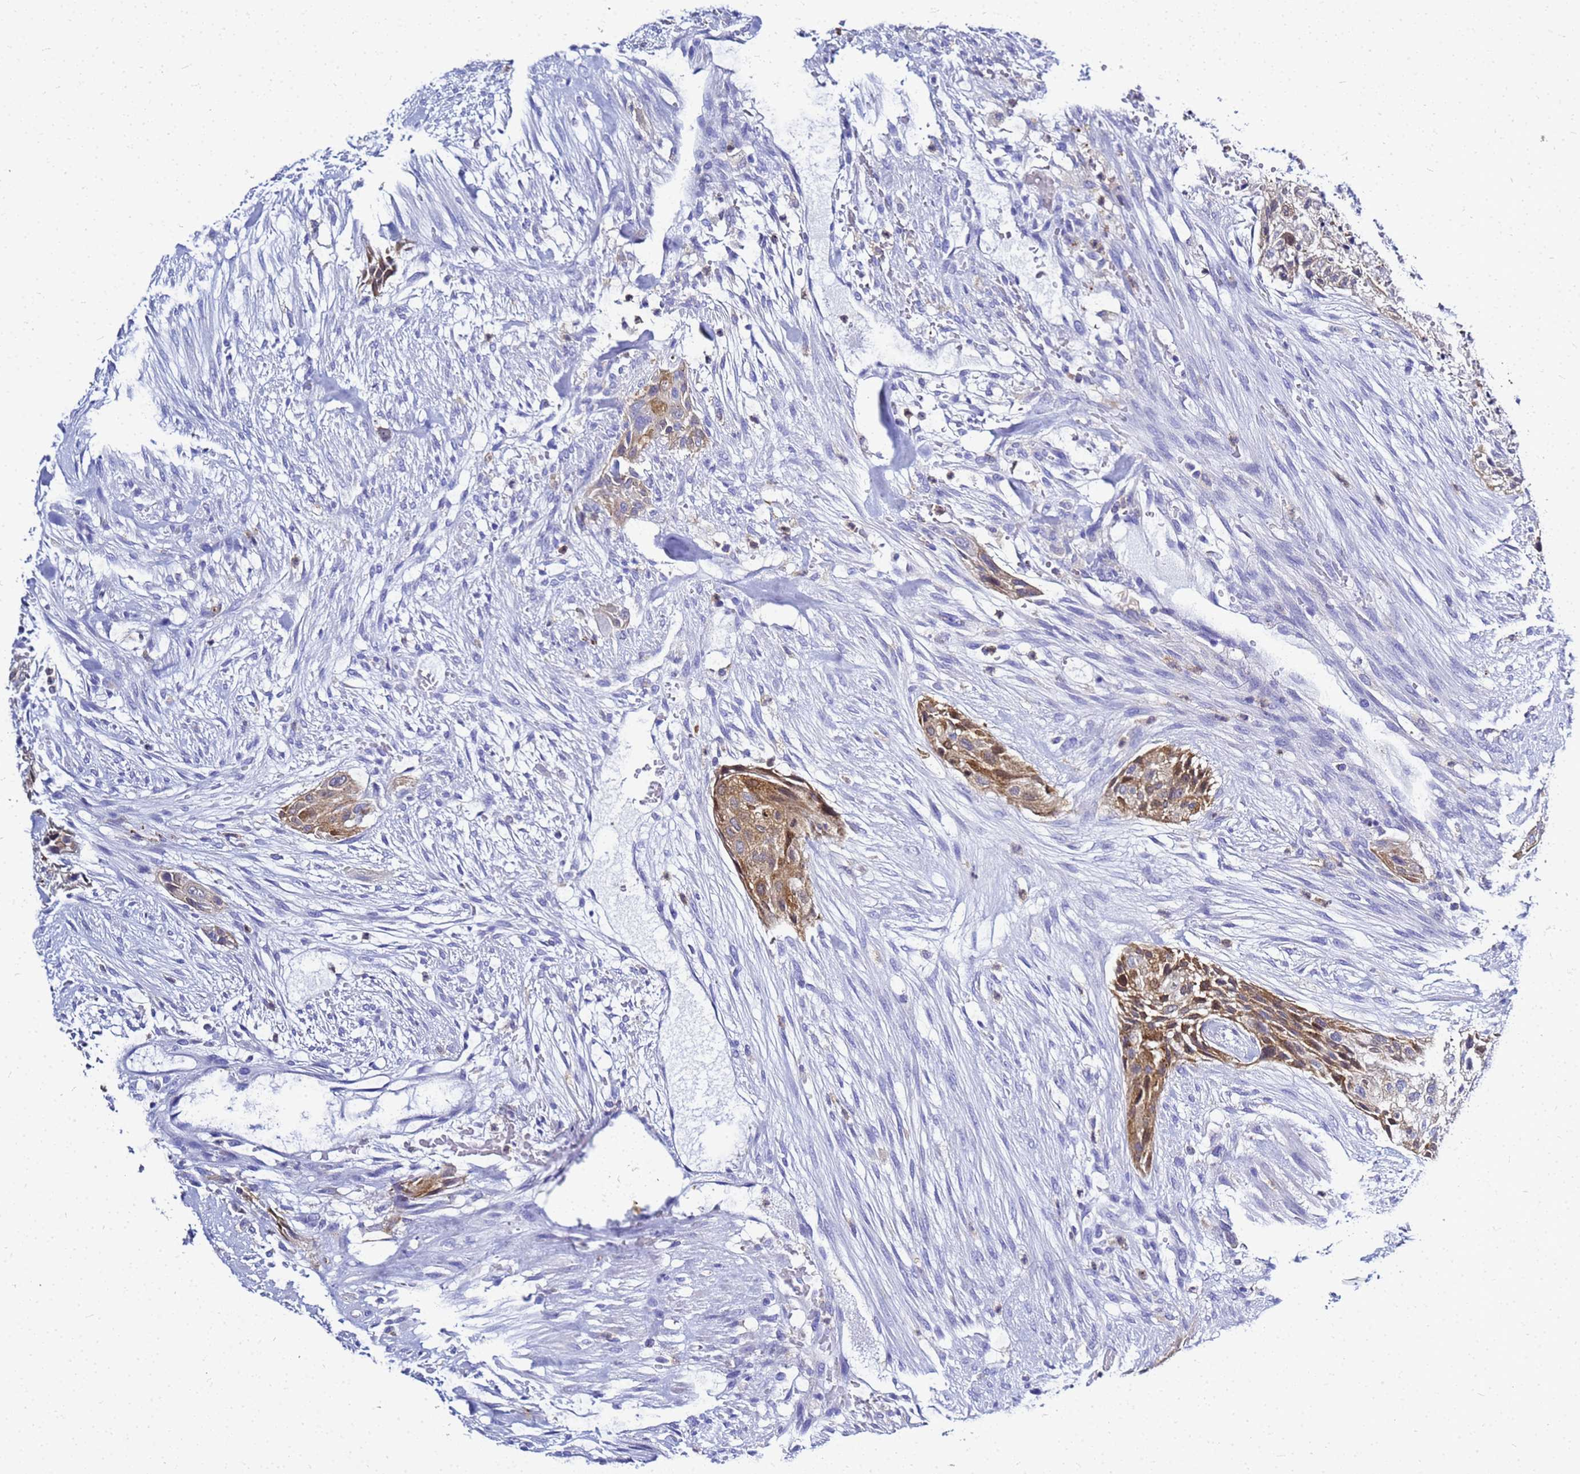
{"staining": {"intensity": "moderate", "quantity": "25%-75%", "location": "cytoplasmic/membranous"}, "tissue": "urothelial cancer", "cell_type": "Tumor cells", "image_type": "cancer", "snomed": [{"axis": "morphology", "description": "Urothelial carcinoma, High grade"}, {"axis": "topography", "description": "Urinary bladder"}], "caption": "Human urothelial carcinoma (high-grade) stained for a protein (brown) exhibits moderate cytoplasmic/membranous positive staining in about 25%-75% of tumor cells.", "gene": "CSTA", "patient": {"sex": "male", "age": 35}}